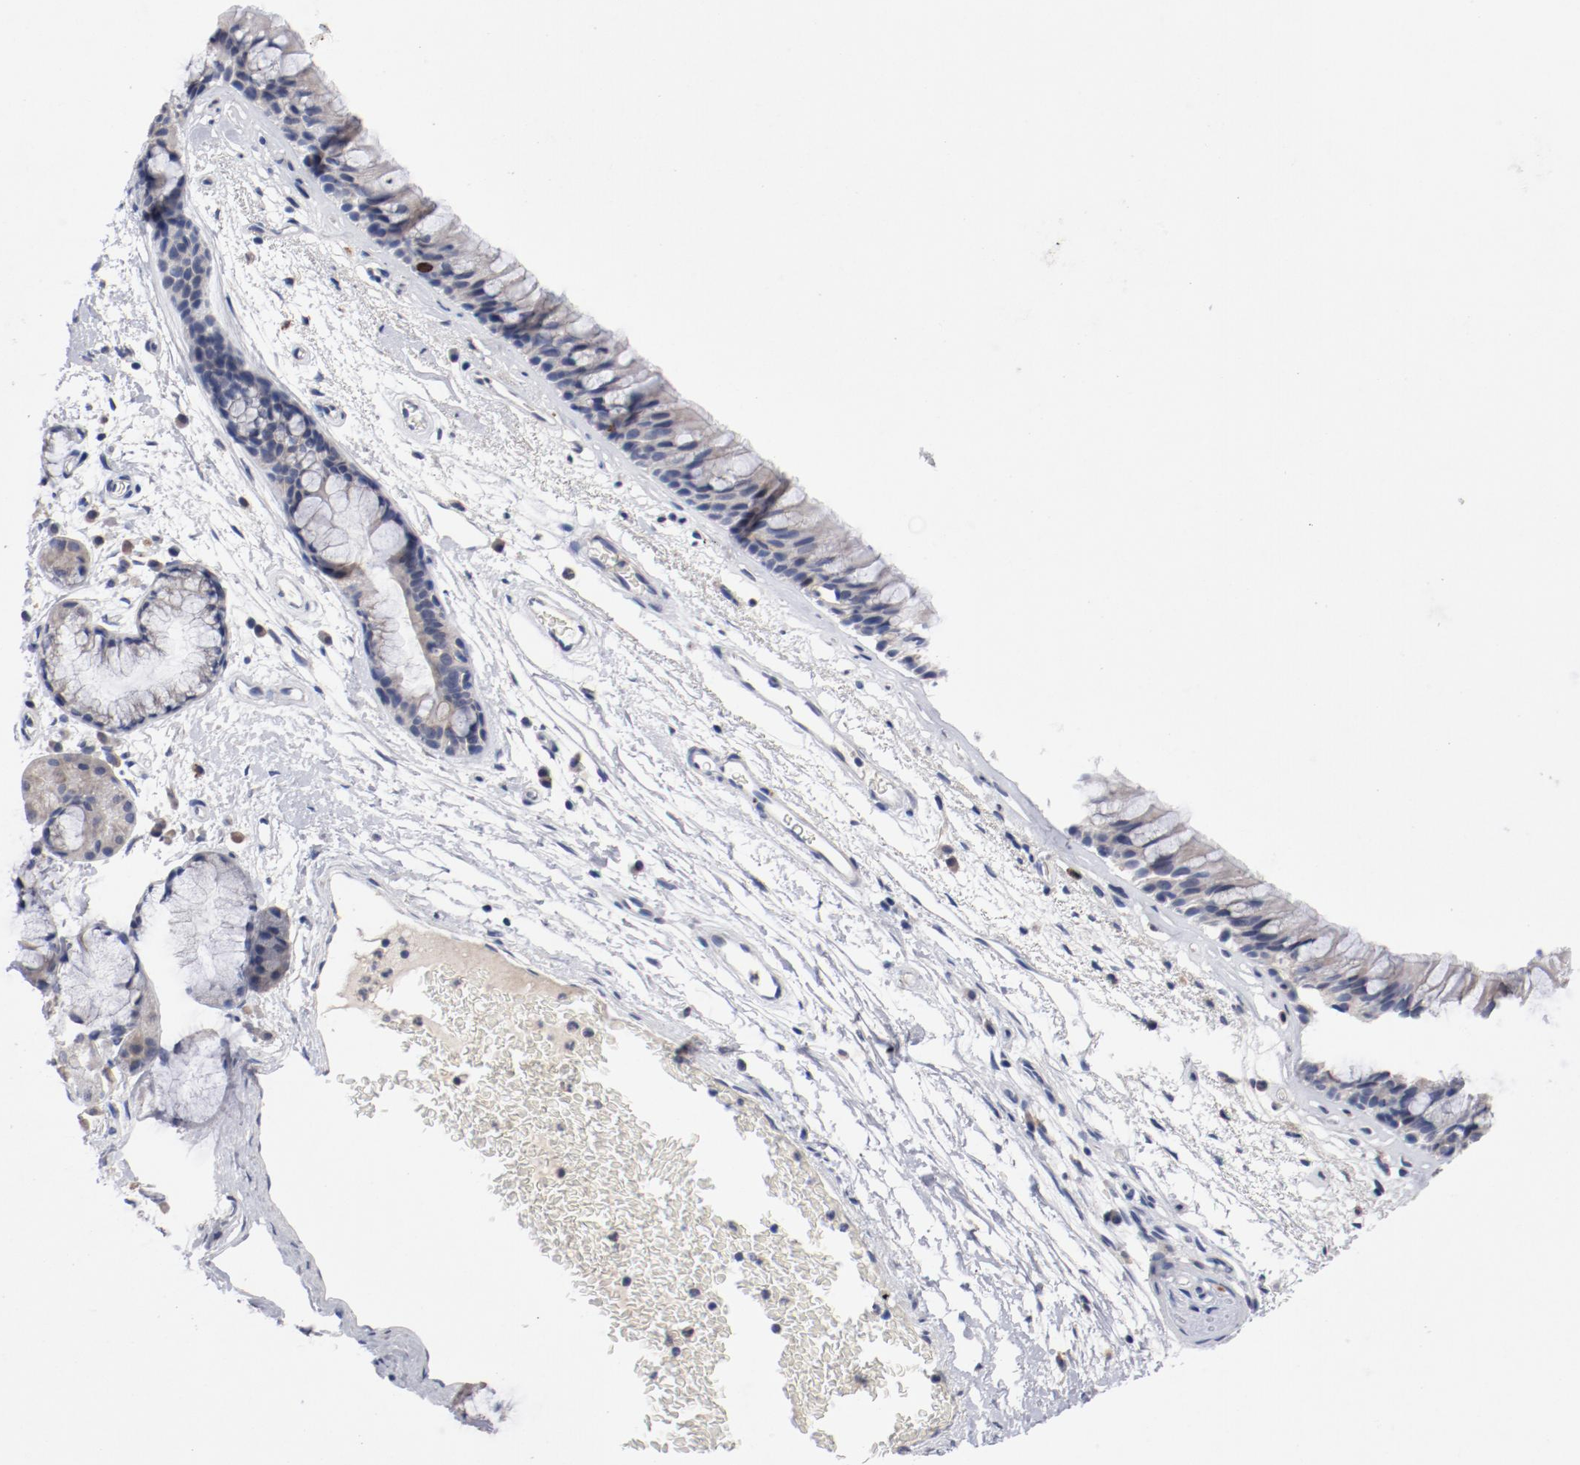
{"staining": {"intensity": "strong", "quantity": "<25%", "location": "nuclear"}, "tissue": "bronchus", "cell_type": "Respiratory epithelial cells", "image_type": "normal", "snomed": [{"axis": "morphology", "description": "Normal tissue, NOS"}, {"axis": "morphology", "description": "Adenocarcinoma, NOS"}, {"axis": "topography", "description": "Bronchus"}, {"axis": "topography", "description": "Lung"}], "caption": "DAB (3,3'-diaminobenzidine) immunohistochemical staining of benign human bronchus demonstrates strong nuclear protein staining in about <25% of respiratory epithelial cells. (IHC, brightfield microscopy, high magnification).", "gene": "BIRC5", "patient": {"sex": "female", "age": 54}}